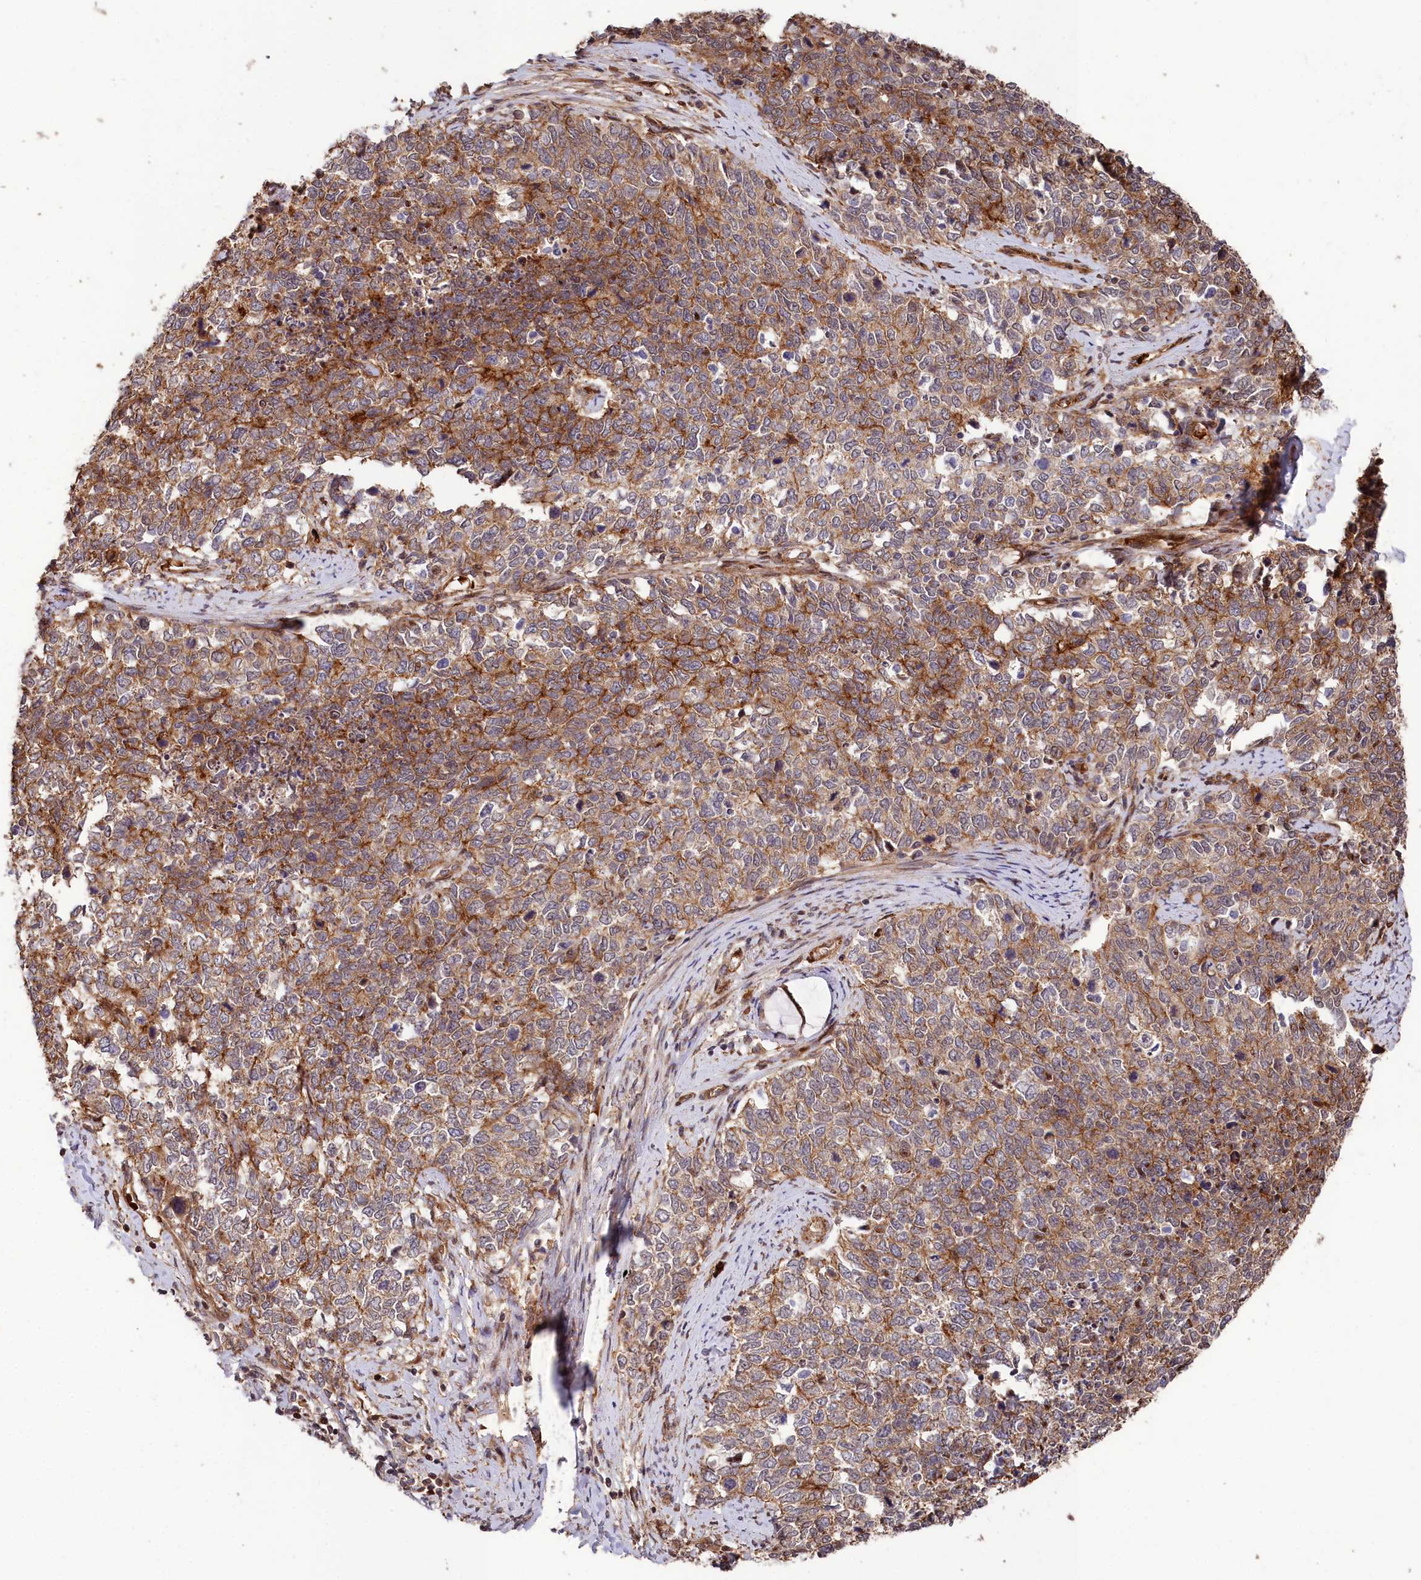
{"staining": {"intensity": "moderate", "quantity": ">75%", "location": "cytoplasmic/membranous"}, "tissue": "cervical cancer", "cell_type": "Tumor cells", "image_type": "cancer", "snomed": [{"axis": "morphology", "description": "Squamous cell carcinoma, NOS"}, {"axis": "topography", "description": "Cervix"}], "caption": "Immunohistochemical staining of human cervical cancer (squamous cell carcinoma) exhibits moderate cytoplasmic/membranous protein positivity in about >75% of tumor cells.", "gene": "TNKS1BP1", "patient": {"sex": "female", "age": 63}}